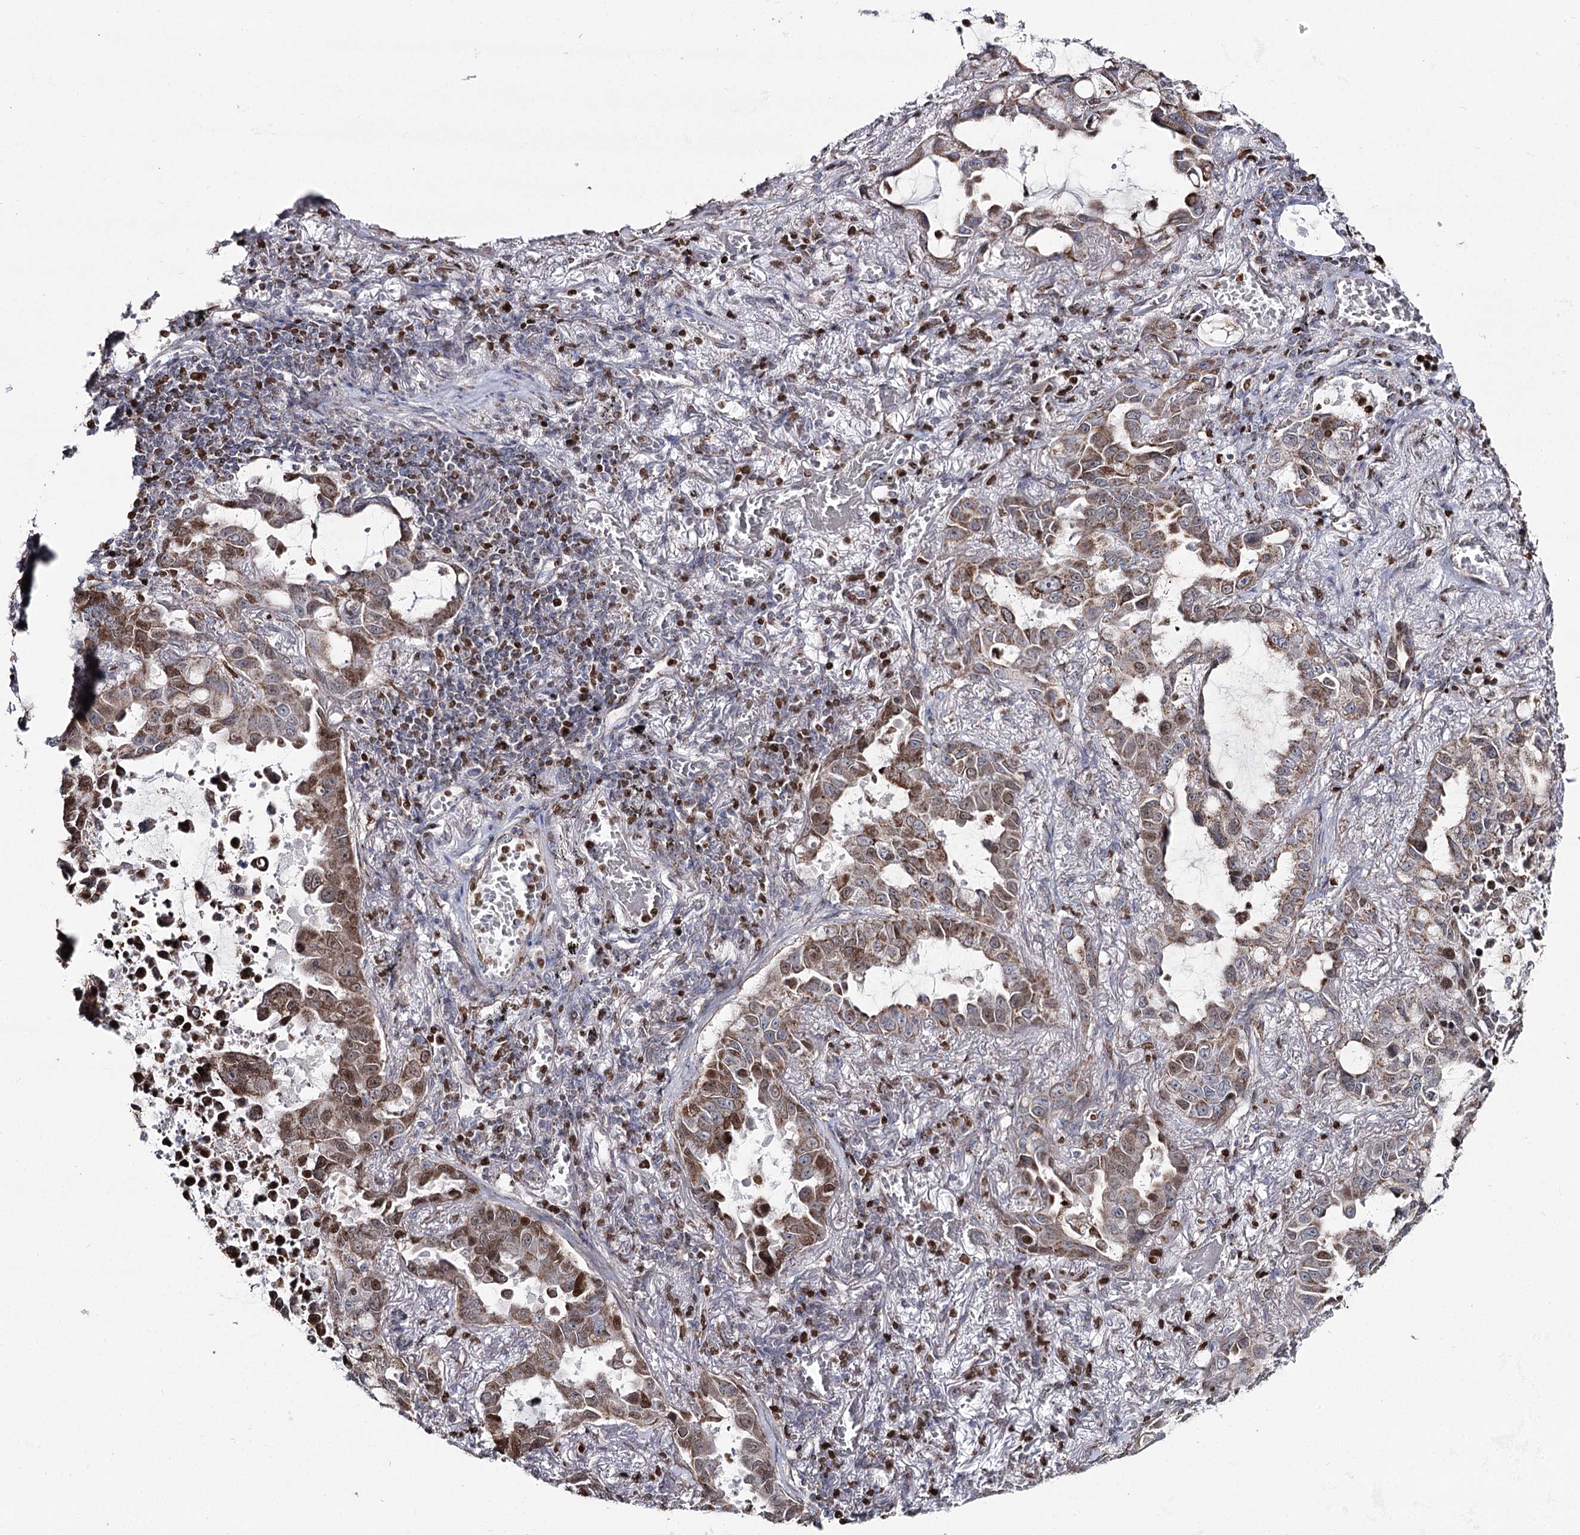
{"staining": {"intensity": "moderate", "quantity": ">75%", "location": "cytoplasmic/membranous,nuclear"}, "tissue": "lung cancer", "cell_type": "Tumor cells", "image_type": "cancer", "snomed": [{"axis": "morphology", "description": "Adenocarcinoma, NOS"}, {"axis": "topography", "description": "Lung"}], "caption": "Tumor cells exhibit moderate cytoplasmic/membranous and nuclear staining in about >75% of cells in lung cancer (adenocarcinoma).", "gene": "PDHX", "patient": {"sex": "male", "age": 64}}